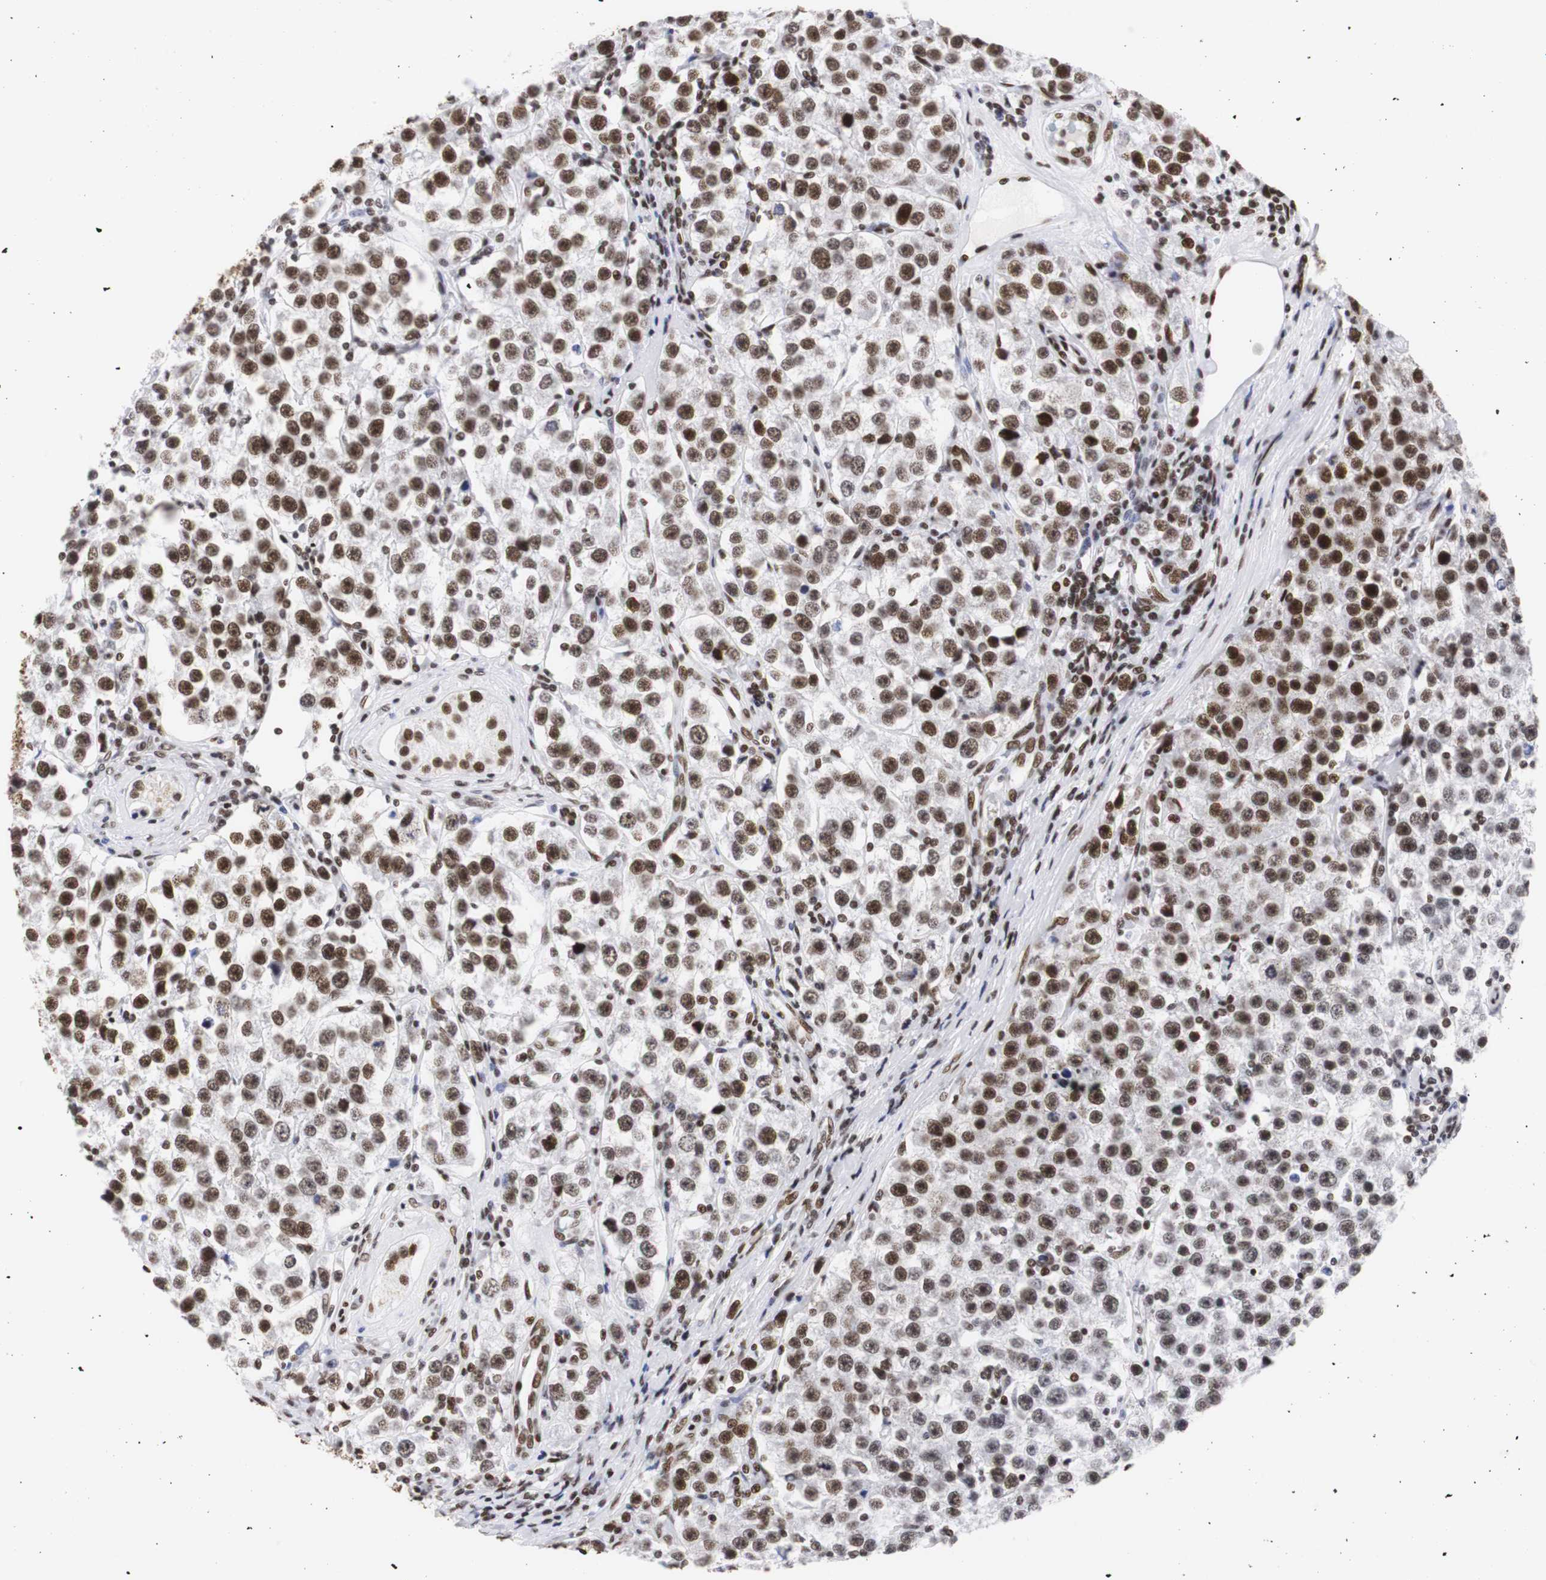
{"staining": {"intensity": "strong", "quantity": ">75%", "location": "nuclear"}, "tissue": "testis cancer", "cell_type": "Tumor cells", "image_type": "cancer", "snomed": [{"axis": "morphology", "description": "Seminoma, NOS"}, {"axis": "topography", "description": "Testis"}], "caption": "This is a micrograph of IHC staining of seminoma (testis), which shows strong staining in the nuclear of tumor cells.", "gene": "HNRNPH2", "patient": {"sex": "male", "age": 52}}